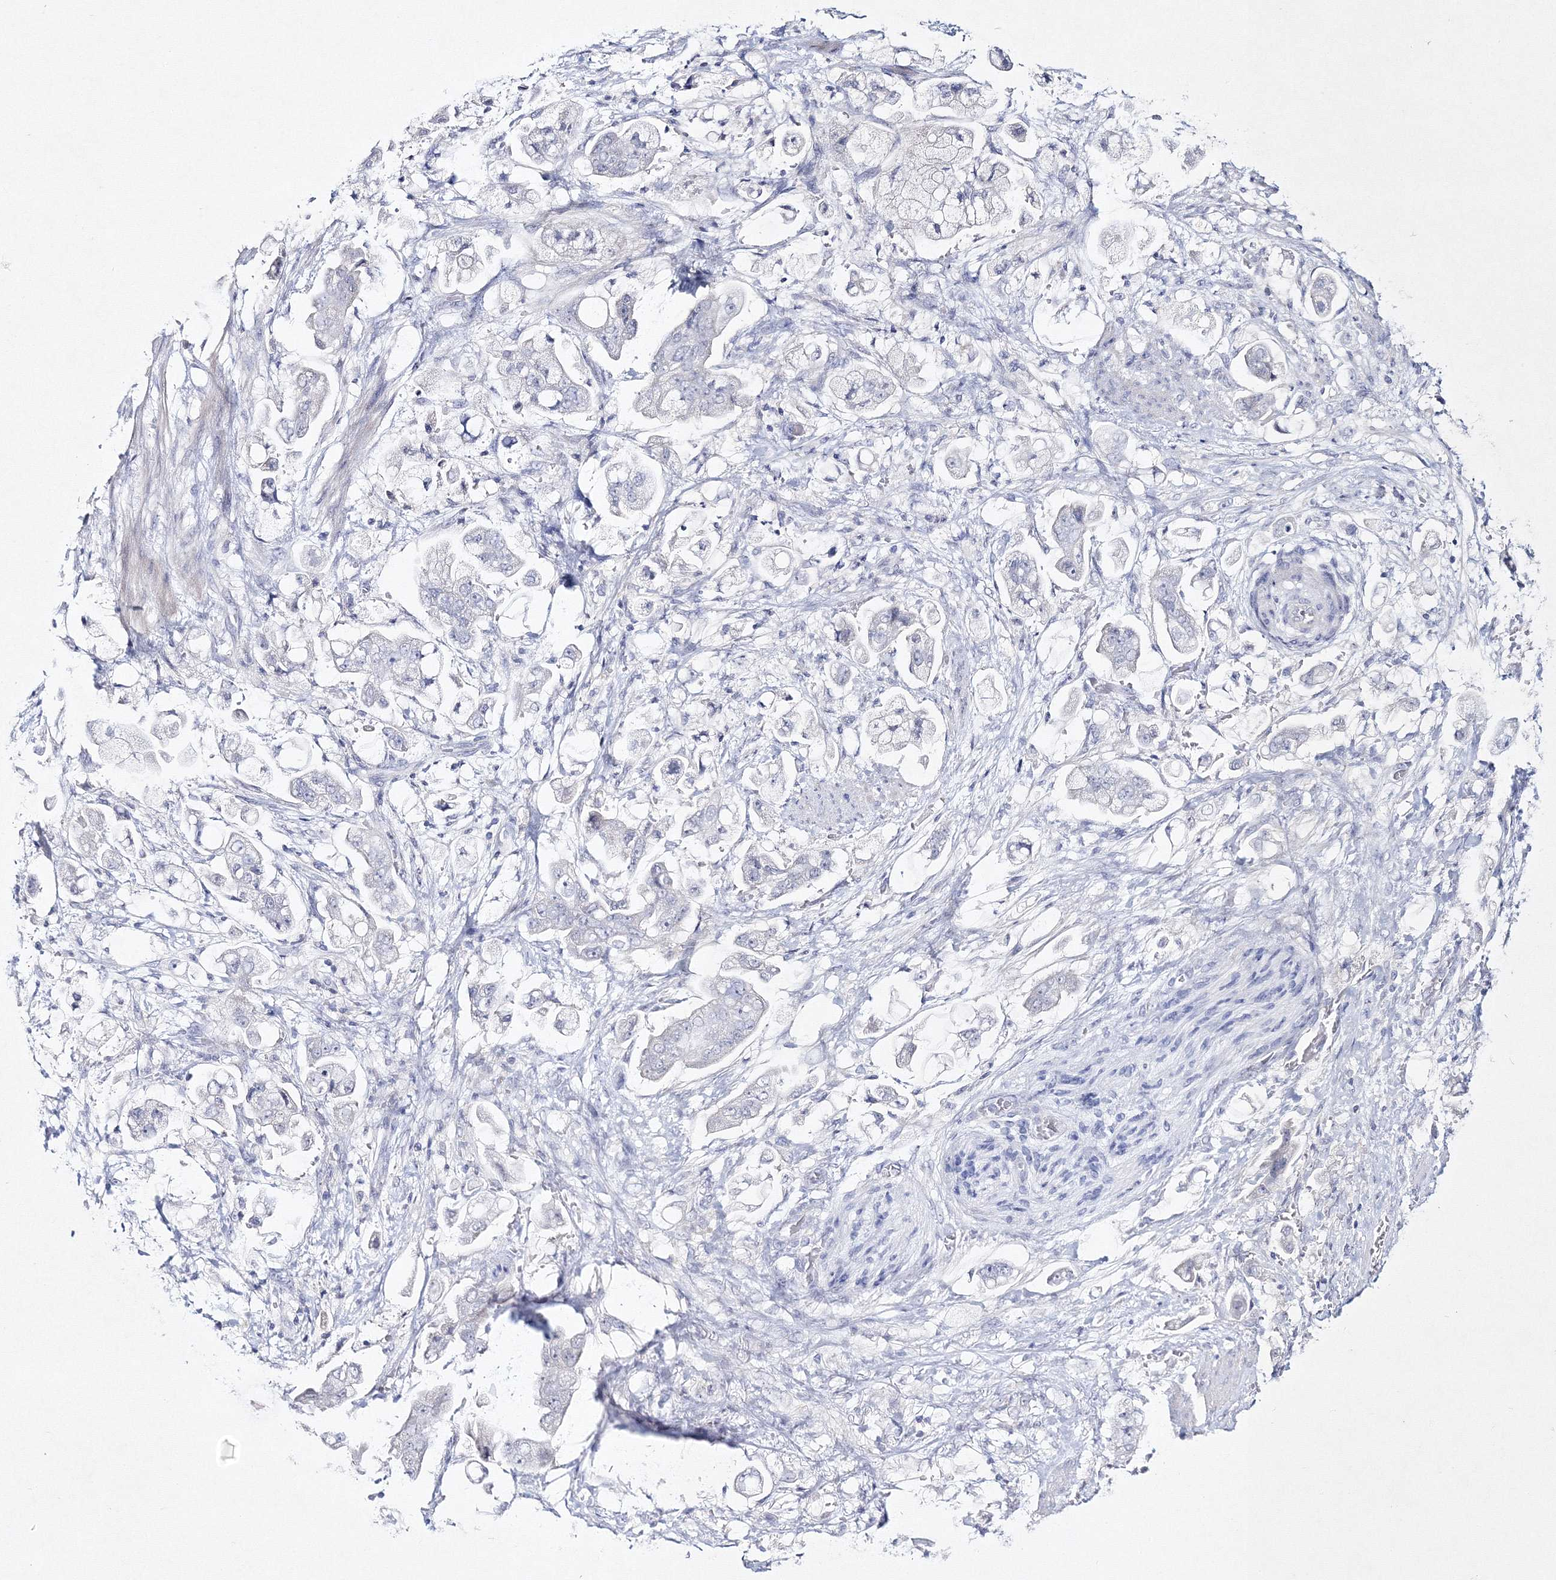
{"staining": {"intensity": "negative", "quantity": "none", "location": "none"}, "tissue": "stomach cancer", "cell_type": "Tumor cells", "image_type": "cancer", "snomed": [{"axis": "morphology", "description": "Adenocarcinoma, NOS"}, {"axis": "topography", "description": "Stomach"}], "caption": "A micrograph of stomach cancer stained for a protein displays no brown staining in tumor cells.", "gene": "NEU4", "patient": {"sex": "male", "age": 62}}